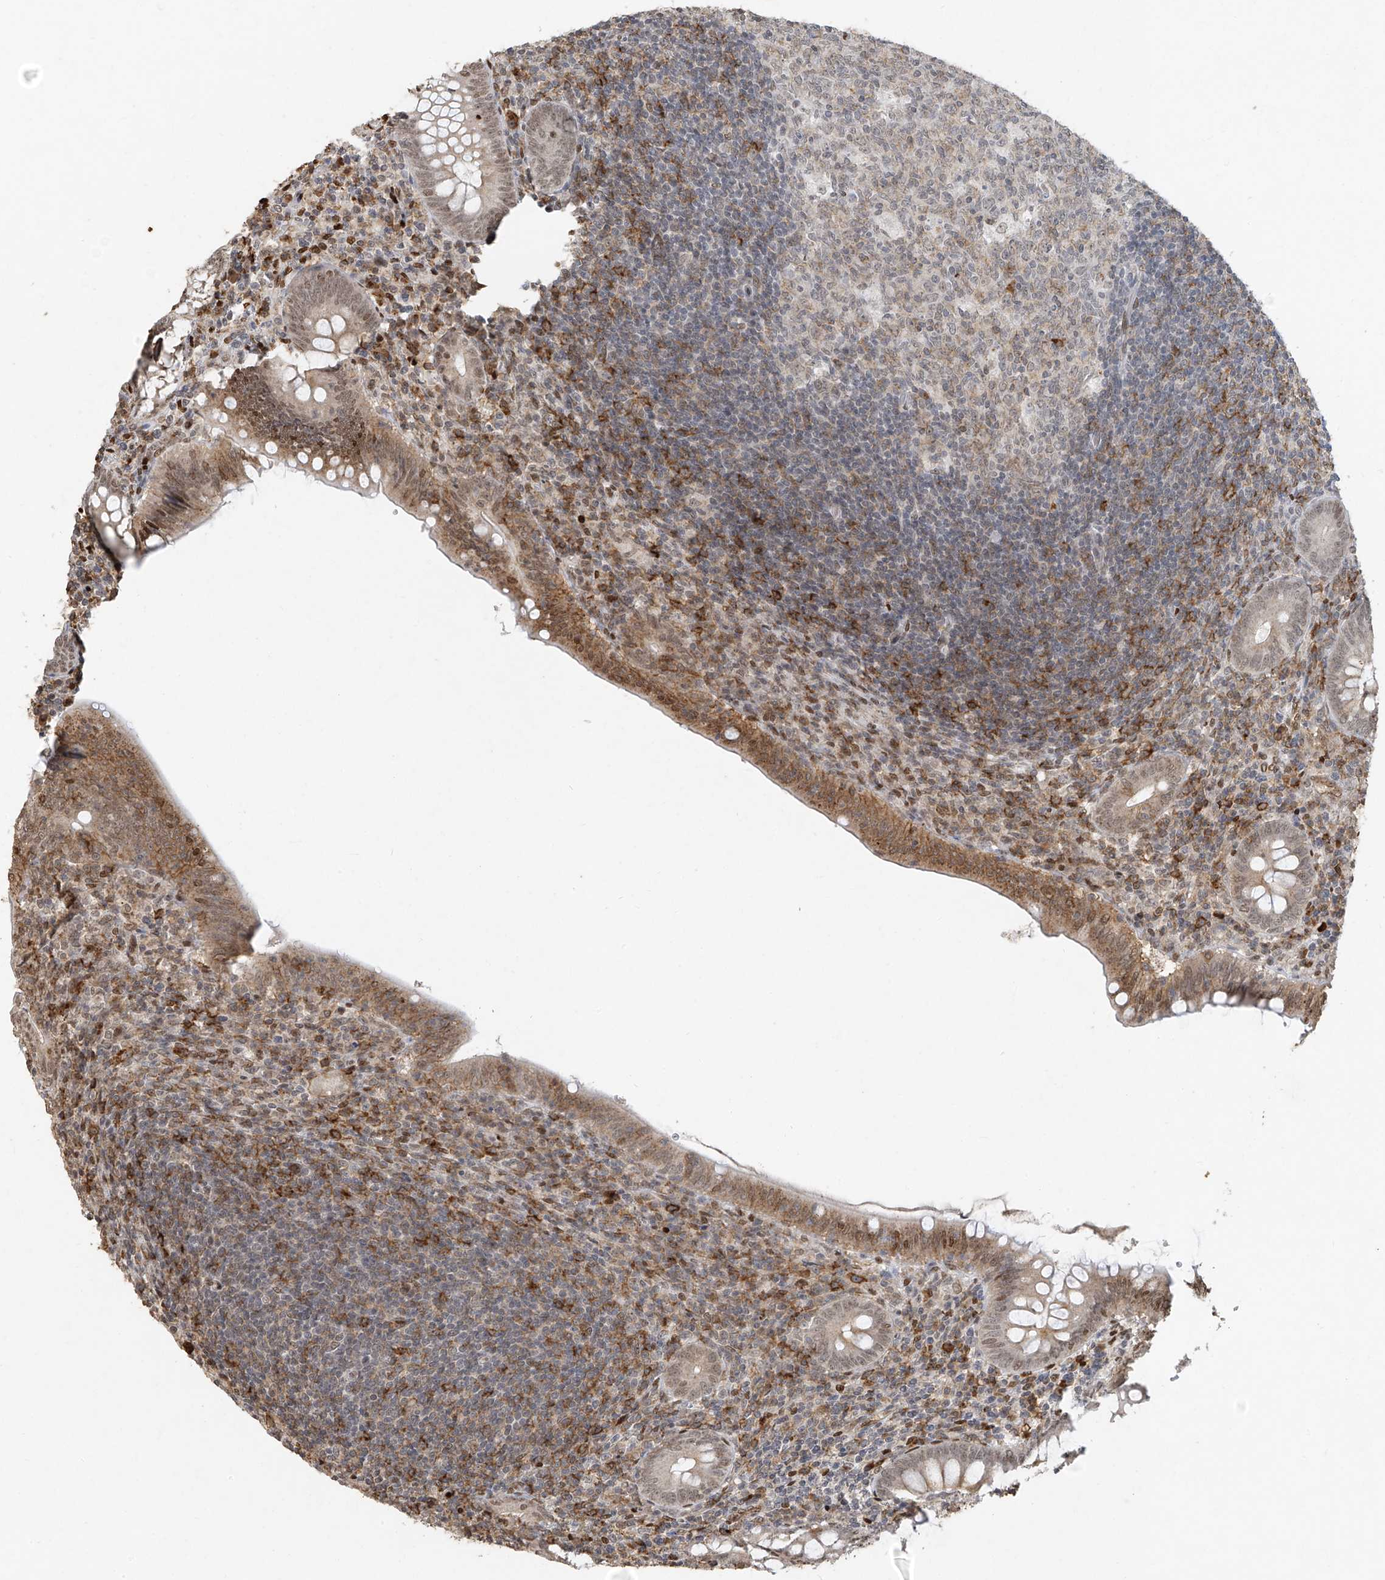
{"staining": {"intensity": "moderate", "quantity": "25%-75%", "location": "cytoplasmic/membranous,nuclear"}, "tissue": "appendix", "cell_type": "Glandular cells", "image_type": "normal", "snomed": [{"axis": "morphology", "description": "Normal tissue, NOS"}, {"axis": "topography", "description": "Appendix"}], "caption": "Immunohistochemistry image of benign appendix: human appendix stained using IHC demonstrates medium levels of moderate protein expression localized specifically in the cytoplasmic/membranous,nuclear of glandular cells, appearing as a cytoplasmic/membranous,nuclear brown color.", "gene": "ATRIP", "patient": {"sex": "male", "age": 14}}